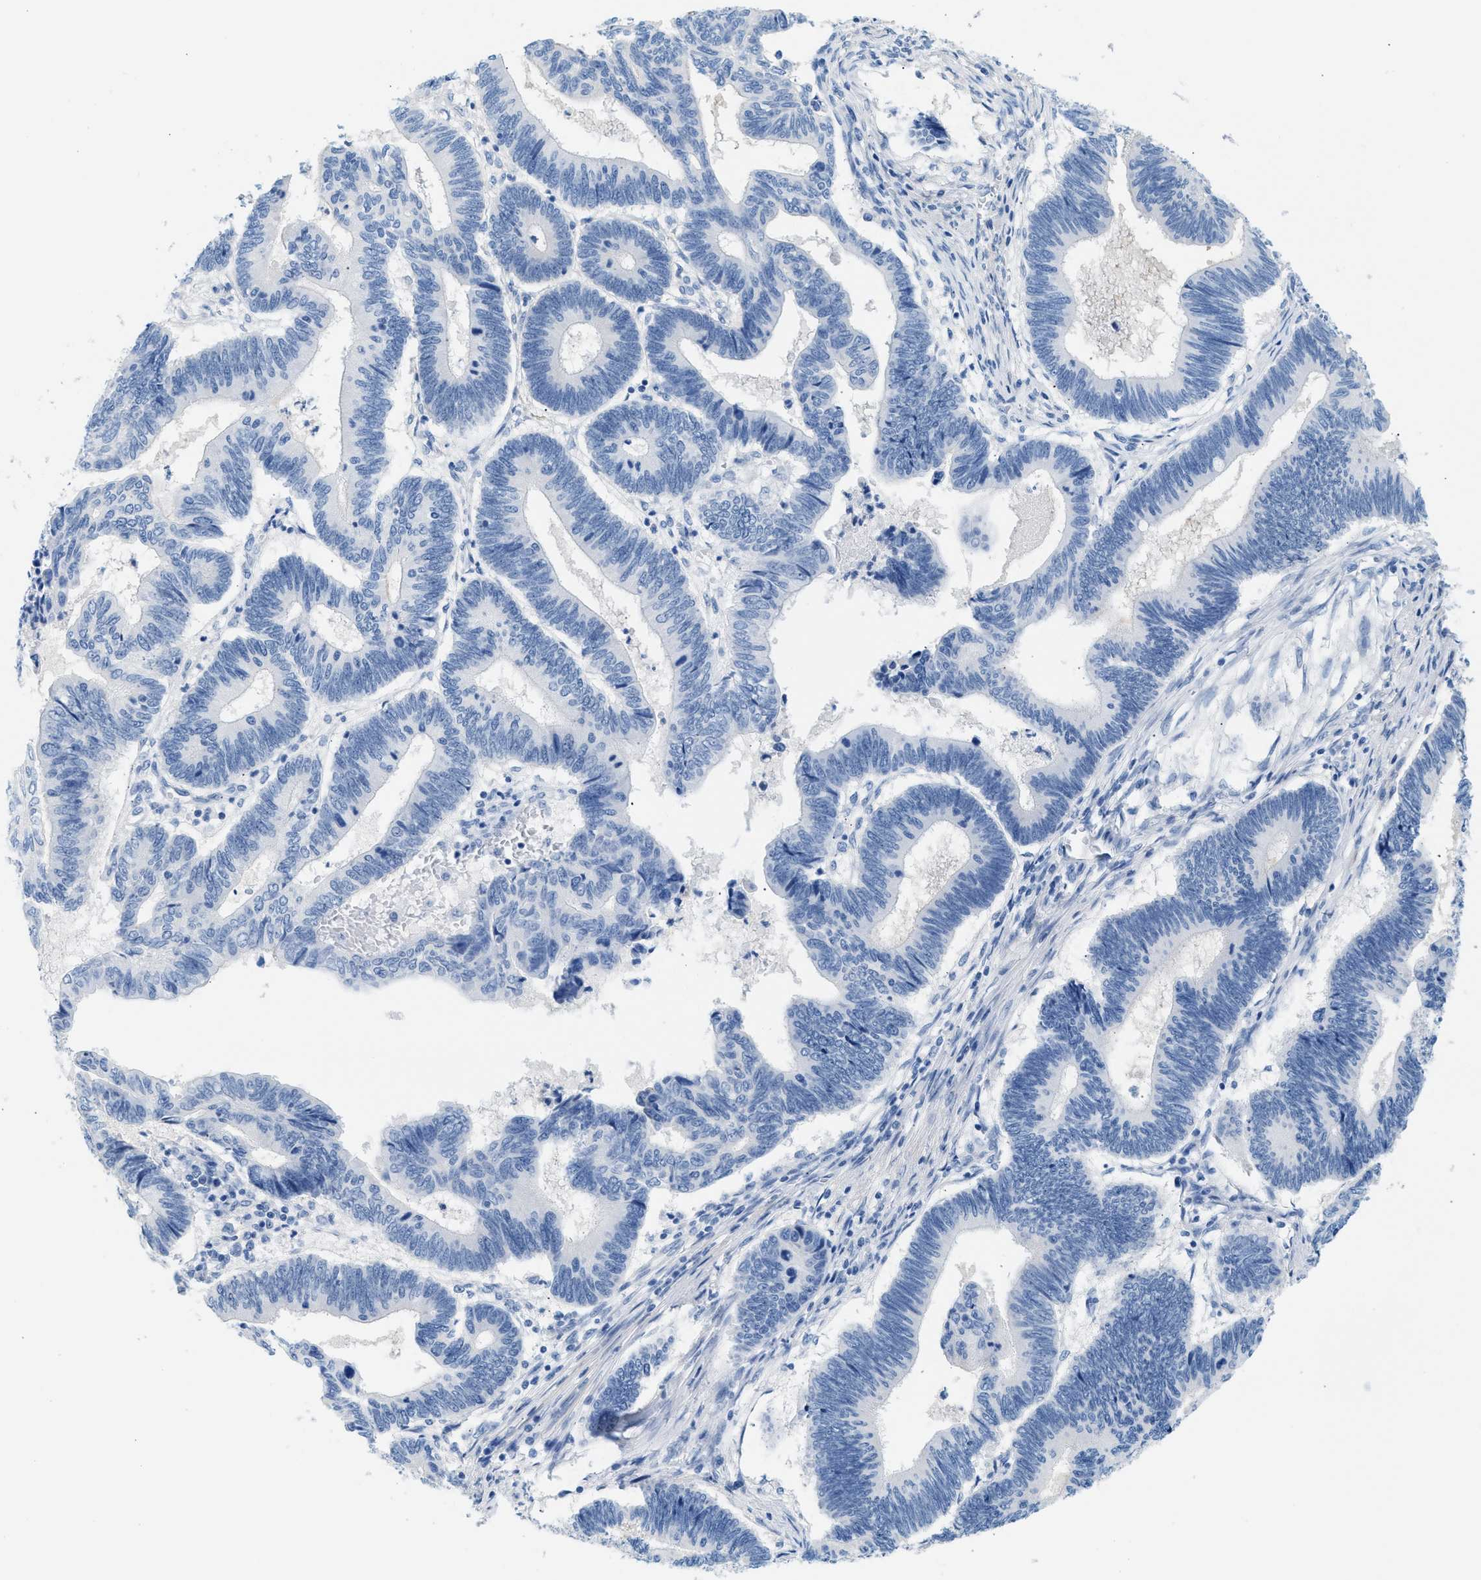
{"staining": {"intensity": "negative", "quantity": "none", "location": "none"}, "tissue": "pancreatic cancer", "cell_type": "Tumor cells", "image_type": "cancer", "snomed": [{"axis": "morphology", "description": "Adenocarcinoma, NOS"}, {"axis": "topography", "description": "Pancreas"}], "caption": "DAB (3,3'-diaminobenzidine) immunohistochemical staining of pancreatic adenocarcinoma displays no significant positivity in tumor cells.", "gene": "SPAM1", "patient": {"sex": "female", "age": 70}}